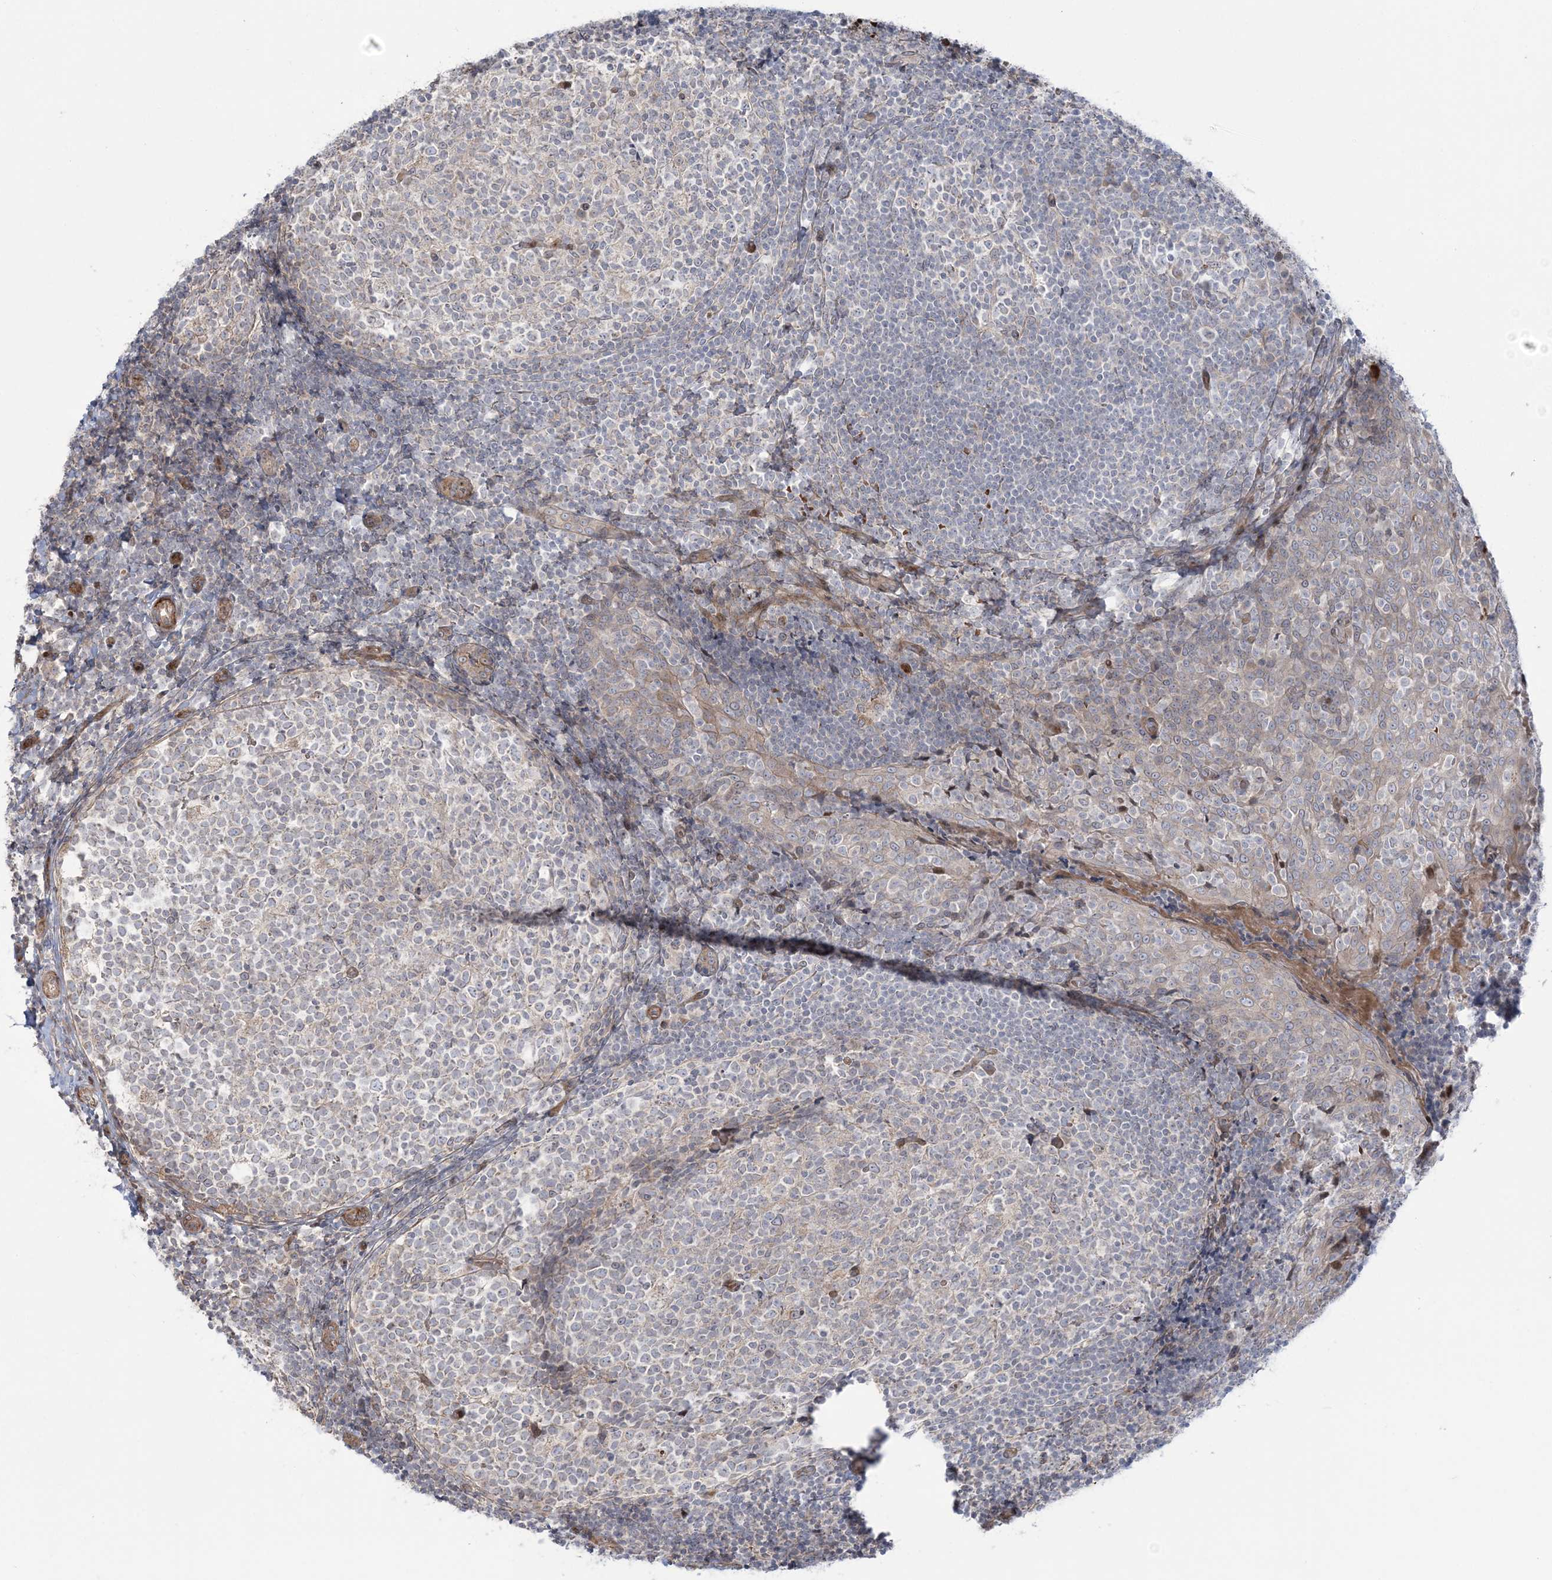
{"staining": {"intensity": "negative", "quantity": "none", "location": "none"}, "tissue": "tonsil", "cell_type": "Germinal center cells", "image_type": "normal", "snomed": [{"axis": "morphology", "description": "Normal tissue, NOS"}, {"axis": "topography", "description": "Tonsil"}], "caption": "Immunohistochemistry of normal tonsil shows no staining in germinal center cells. (DAB (3,3'-diaminobenzidine) immunohistochemistry with hematoxylin counter stain).", "gene": "NUDT9", "patient": {"sex": "female", "age": 19}}